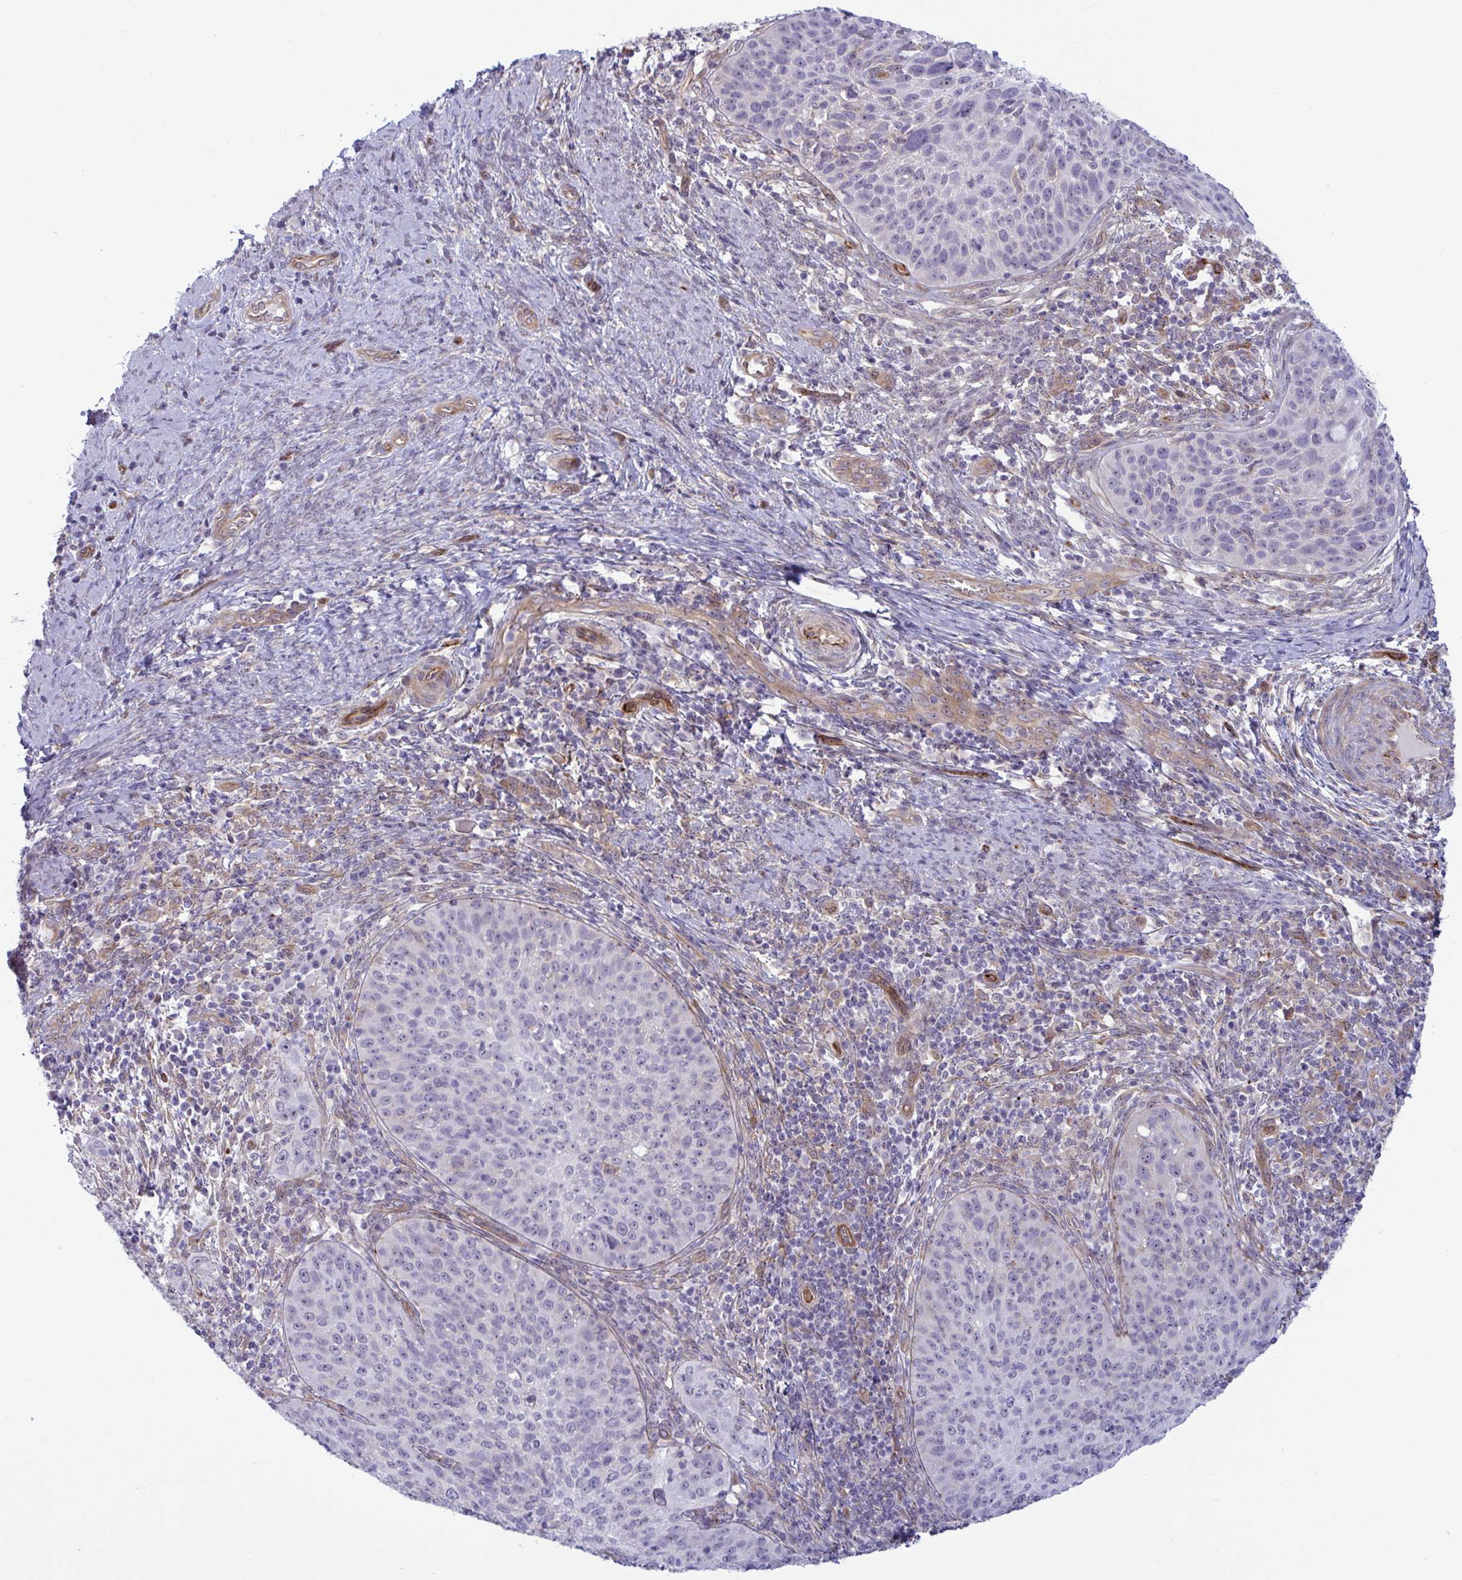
{"staining": {"intensity": "negative", "quantity": "none", "location": "none"}, "tissue": "cervical cancer", "cell_type": "Tumor cells", "image_type": "cancer", "snomed": [{"axis": "morphology", "description": "Squamous cell carcinoma, NOS"}, {"axis": "topography", "description": "Cervix"}], "caption": "Photomicrograph shows no significant protein positivity in tumor cells of cervical cancer (squamous cell carcinoma). (Brightfield microscopy of DAB immunohistochemistry (IHC) at high magnification).", "gene": "PRRT4", "patient": {"sex": "female", "age": 30}}